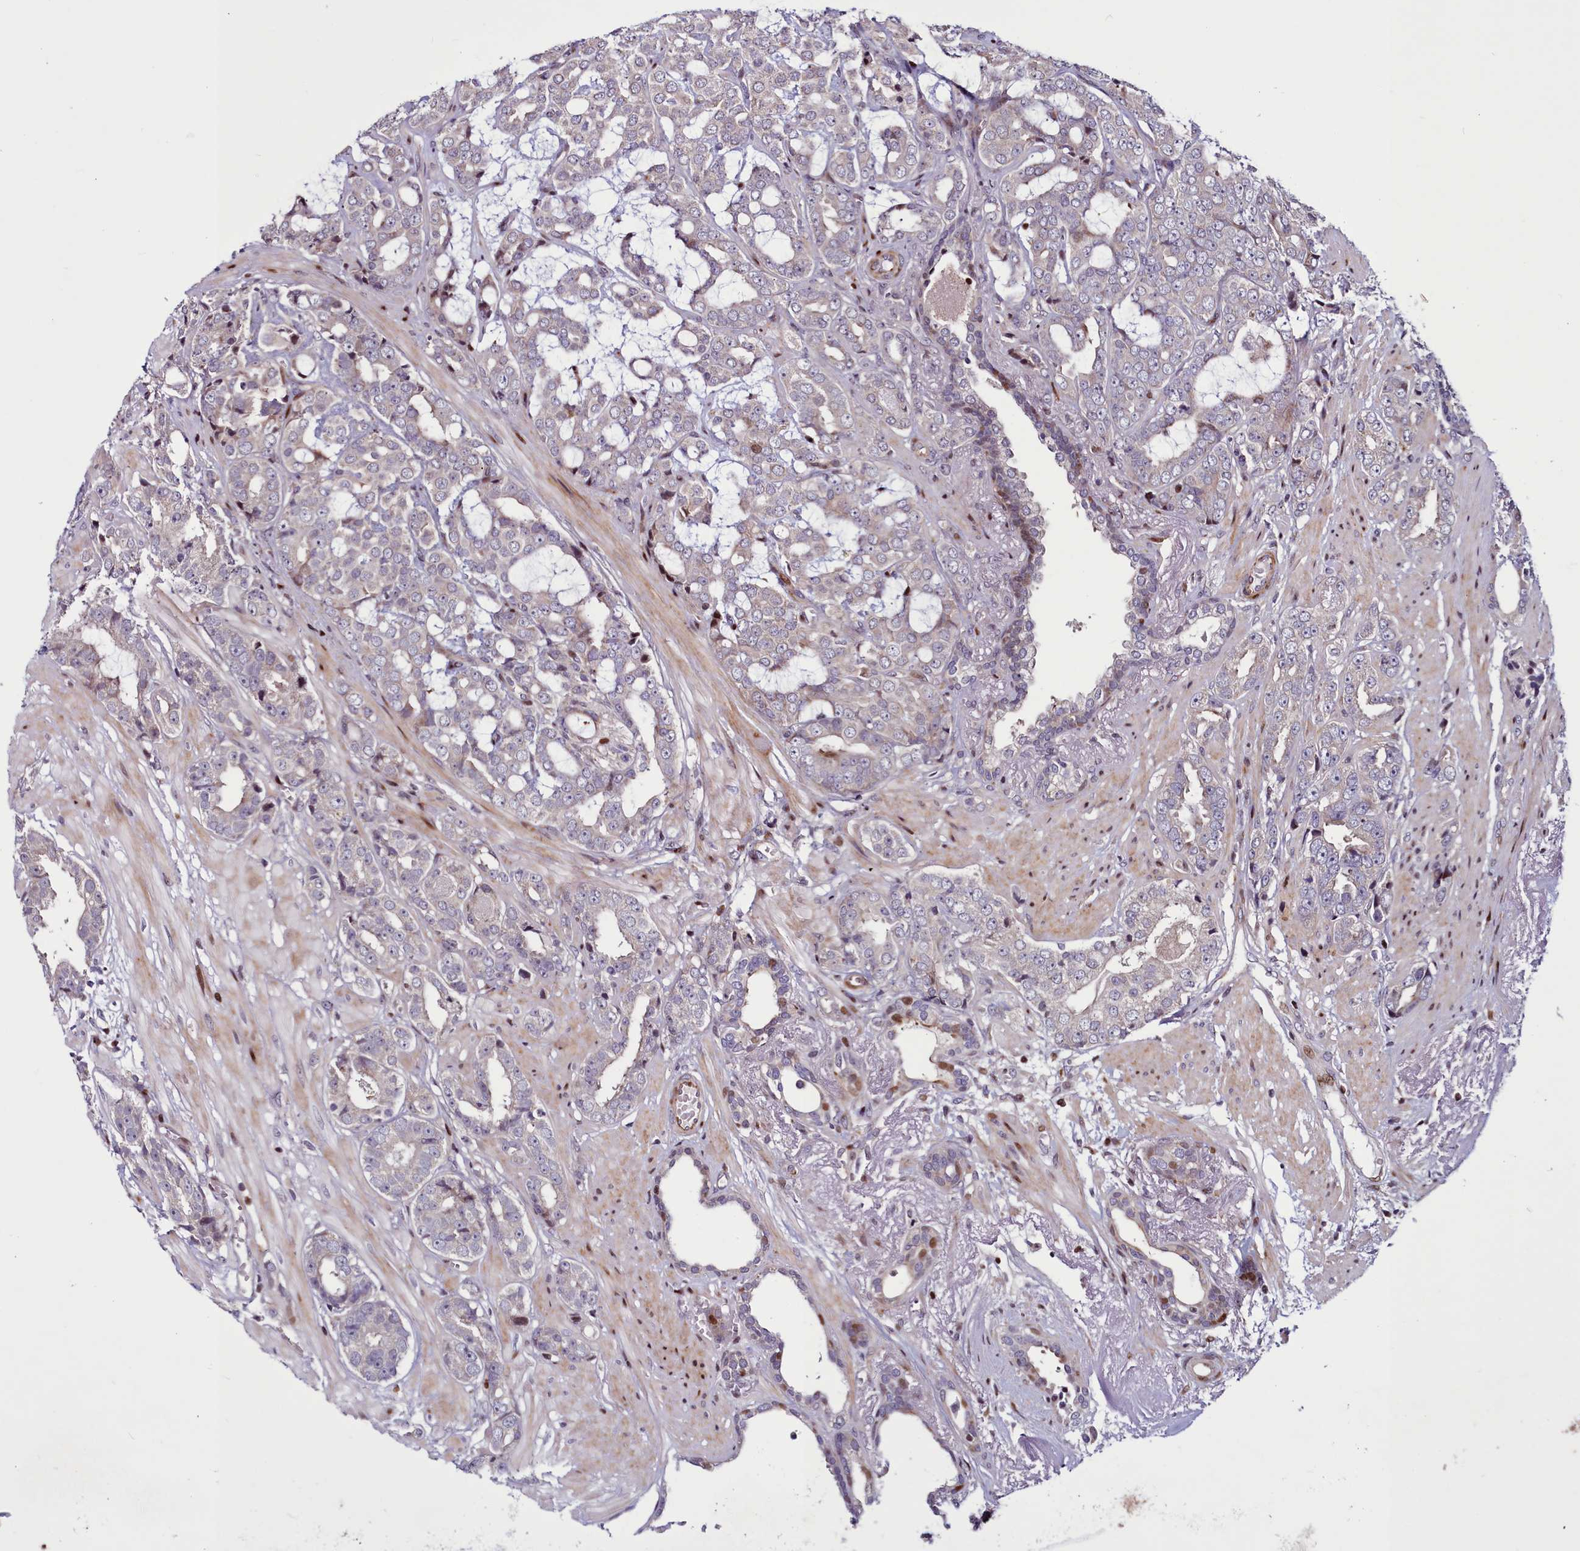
{"staining": {"intensity": "negative", "quantity": "none", "location": "none"}, "tissue": "prostate cancer", "cell_type": "Tumor cells", "image_type": "cancer", "snomed": [{"axis": "morphology", "description": "Adenocarcinoma, High grade"}, {"axis": "topography", "description": "Prostate"}], "caption": "There is no significant staining in tumor cells of prostate high-grade adenocarcinoma.", "gene": "WBP11", "patient": {"sex": "male", "age": 71}}